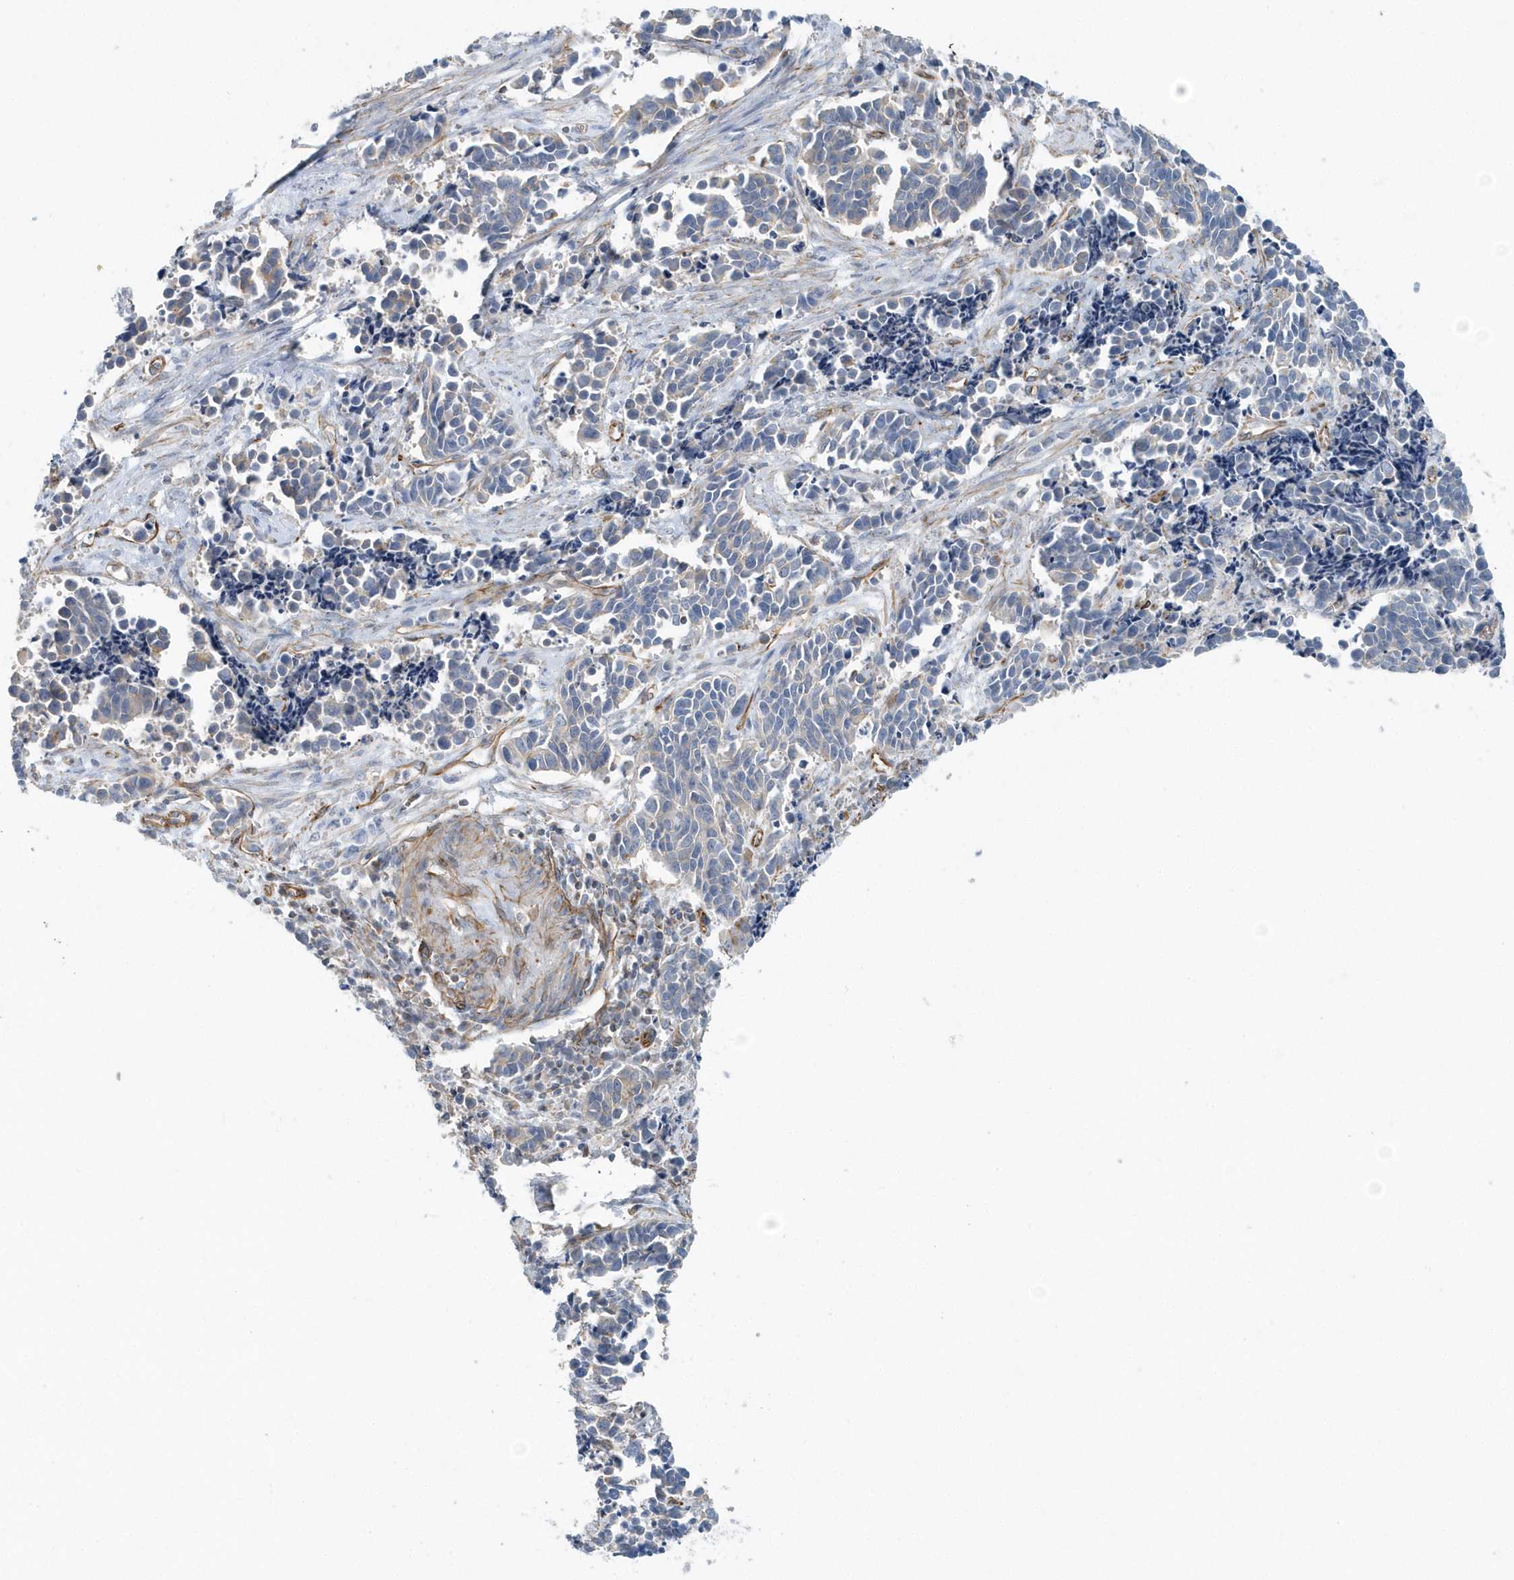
{"staining": {"intensity": "weak", "quantity": "<25%", "location": "cytoplasmic/membranous"}, "tissue": "cervical cancer", "cell_type": "Tumor cells", "image_type": "cancer", "snomed": [{"axis": "morphology", "description": "Normal tissue, NOS"}, {"axis": "morphology", "description": "Squamous cell carcinoma, NOS"}, {"axis": "topography", "description": "Cervix"}], "caption": "DAB (3,3'-diaminobenzidine) immunohistochemical staining of human squamous cell carcinoma (cervical) displays no significant expression in tumor cells.", "gene": "RAB17", "patient": {"sex": "female", "age": 35}}